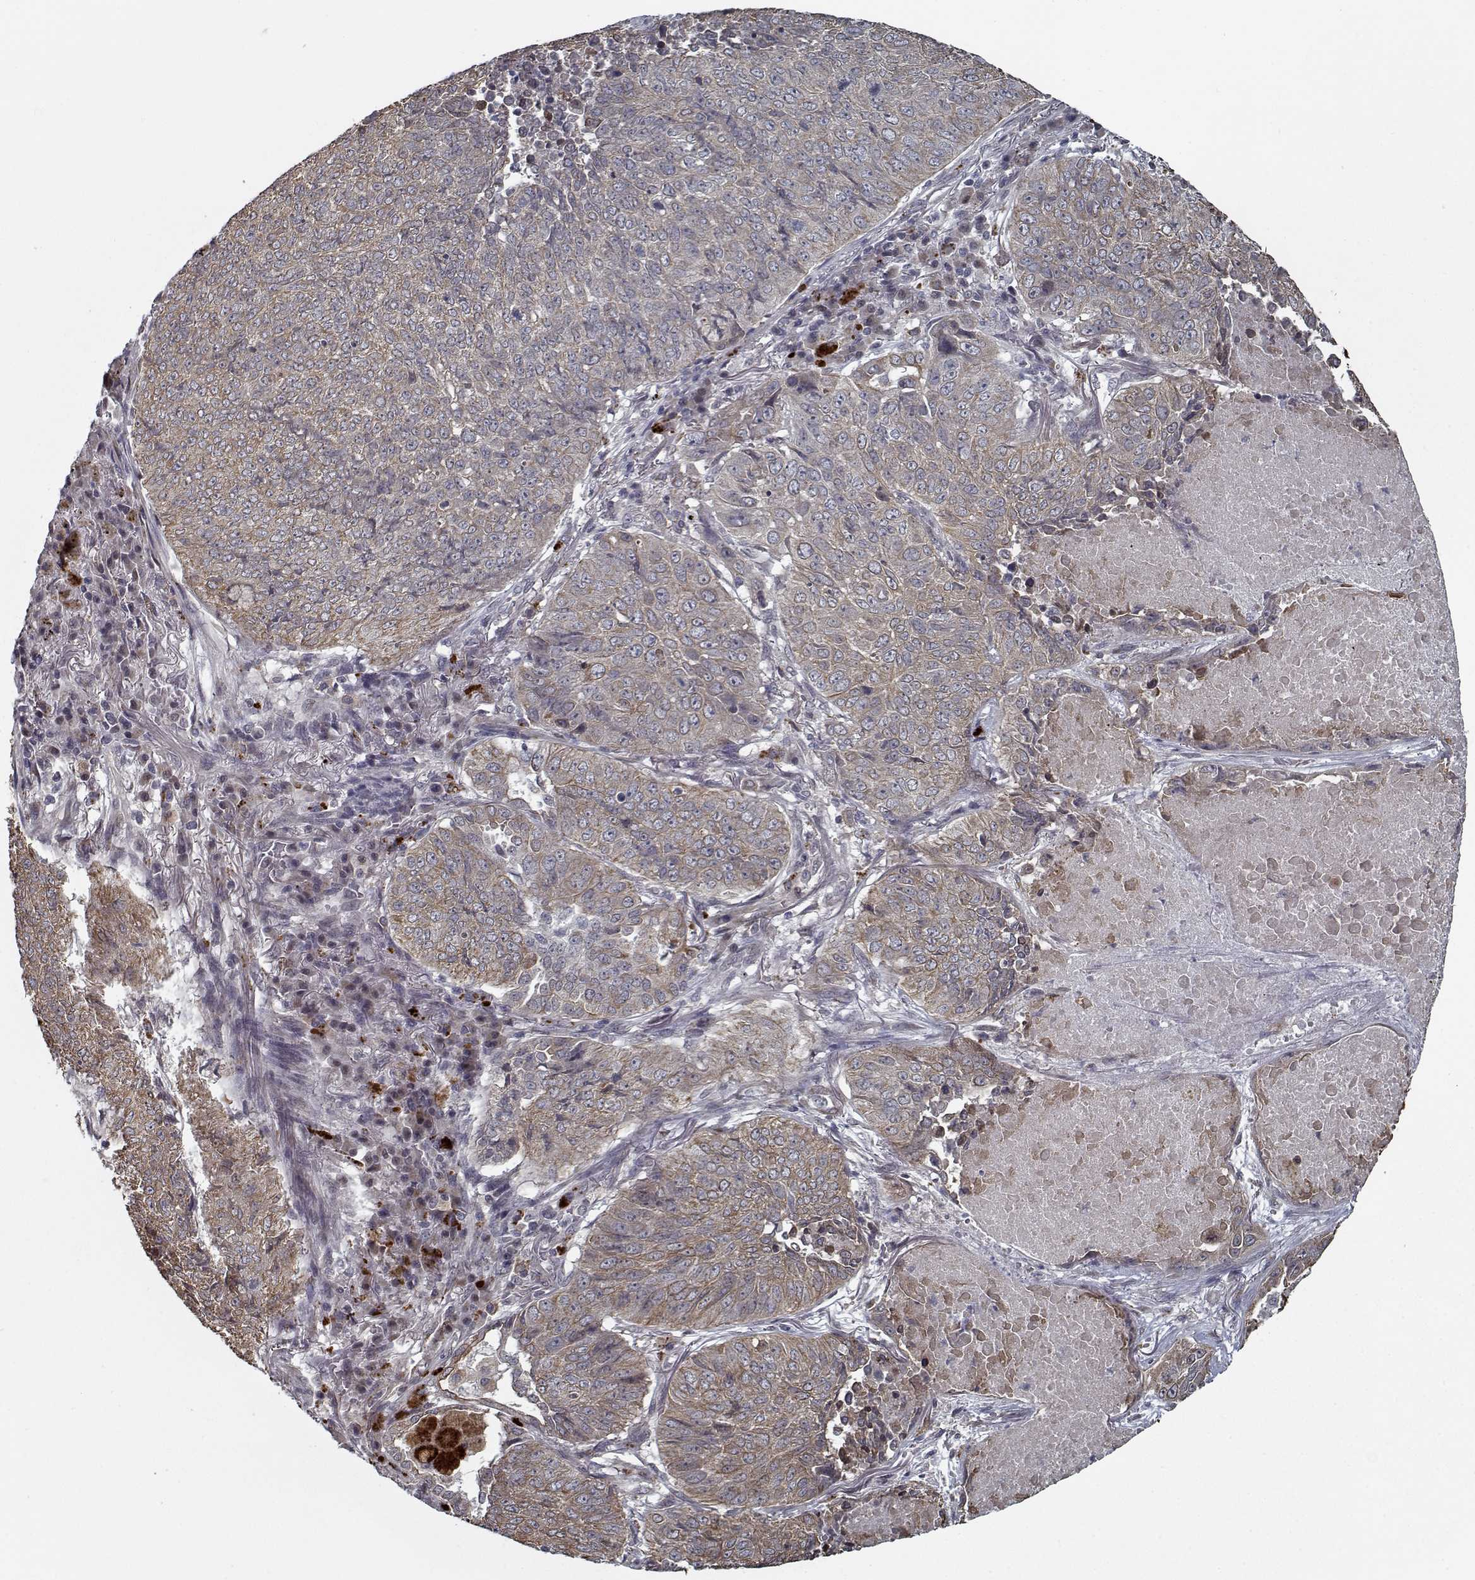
{"staining": {"intensity": "weak", "quantity": "25%-75%", "location": "cytoplasmic/membranous"}, "tissue": "lung cancer", "cell_type": "Tumor cells", "image_type": "cancer", "snomed": [{"axis": "morphology", "description": "Normal tissue, NOS"}, {"axis": "morphology", "description": "Squamous cell carcinoma, NOS"}, {"axis": "topography", "description": "Bronchus"}, {"axis": "topography", "description": "Lung"}], "caption": "Approximately 25%-75% of tumor cells in lung cancer exhibit weak cytoplasmic/membranous protein staining as visualized by brown immunohistochemical staining.", "gene": "NLK", "patient": {"sex": "male", "age": 64}}